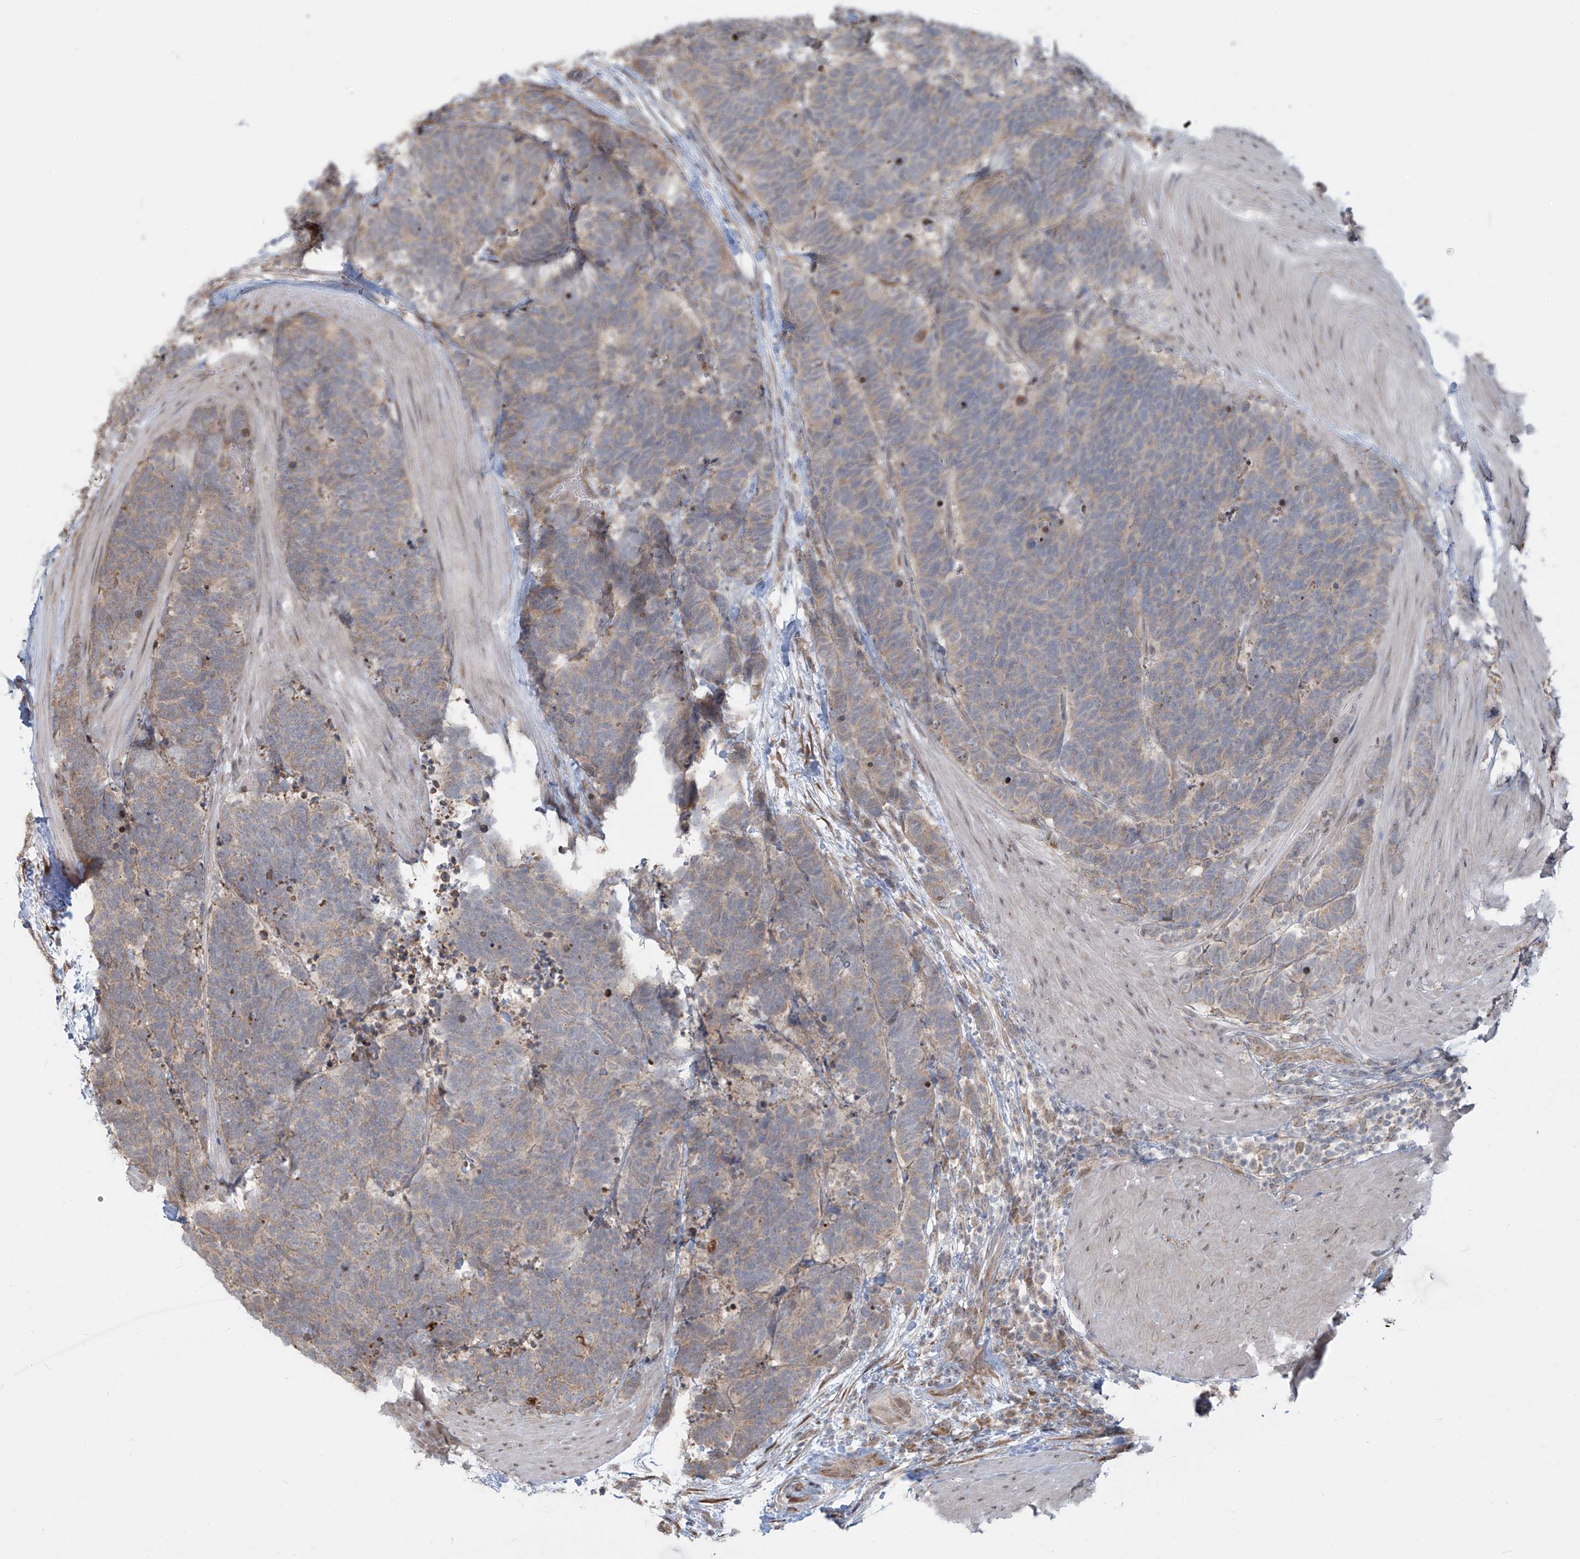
{"staining": {"intensity": "weak", "quantity": "25%-75%", "location": "cytoplasmic/membranous"}, "tissue": "carcinoid", "cell_type": "Tumor cells", "image_type": "cancer", "snomed": [{"axis": "morphology", "description": "Carcinoma, NOS"}, {"axis": "morphology", "description": "Carcinoid, malignant, NOS"}, {"axis": "topography", "description": "Urinary bladder"}], "caption": "Immunohistochemical staining of carcinoma demonstrates low levels of weak cytoplasmic/membranous staining in about 25%-75% of tumor cells.", "gene": "PLEKHM3", "patient": {"sex": "male", "age": 57}}